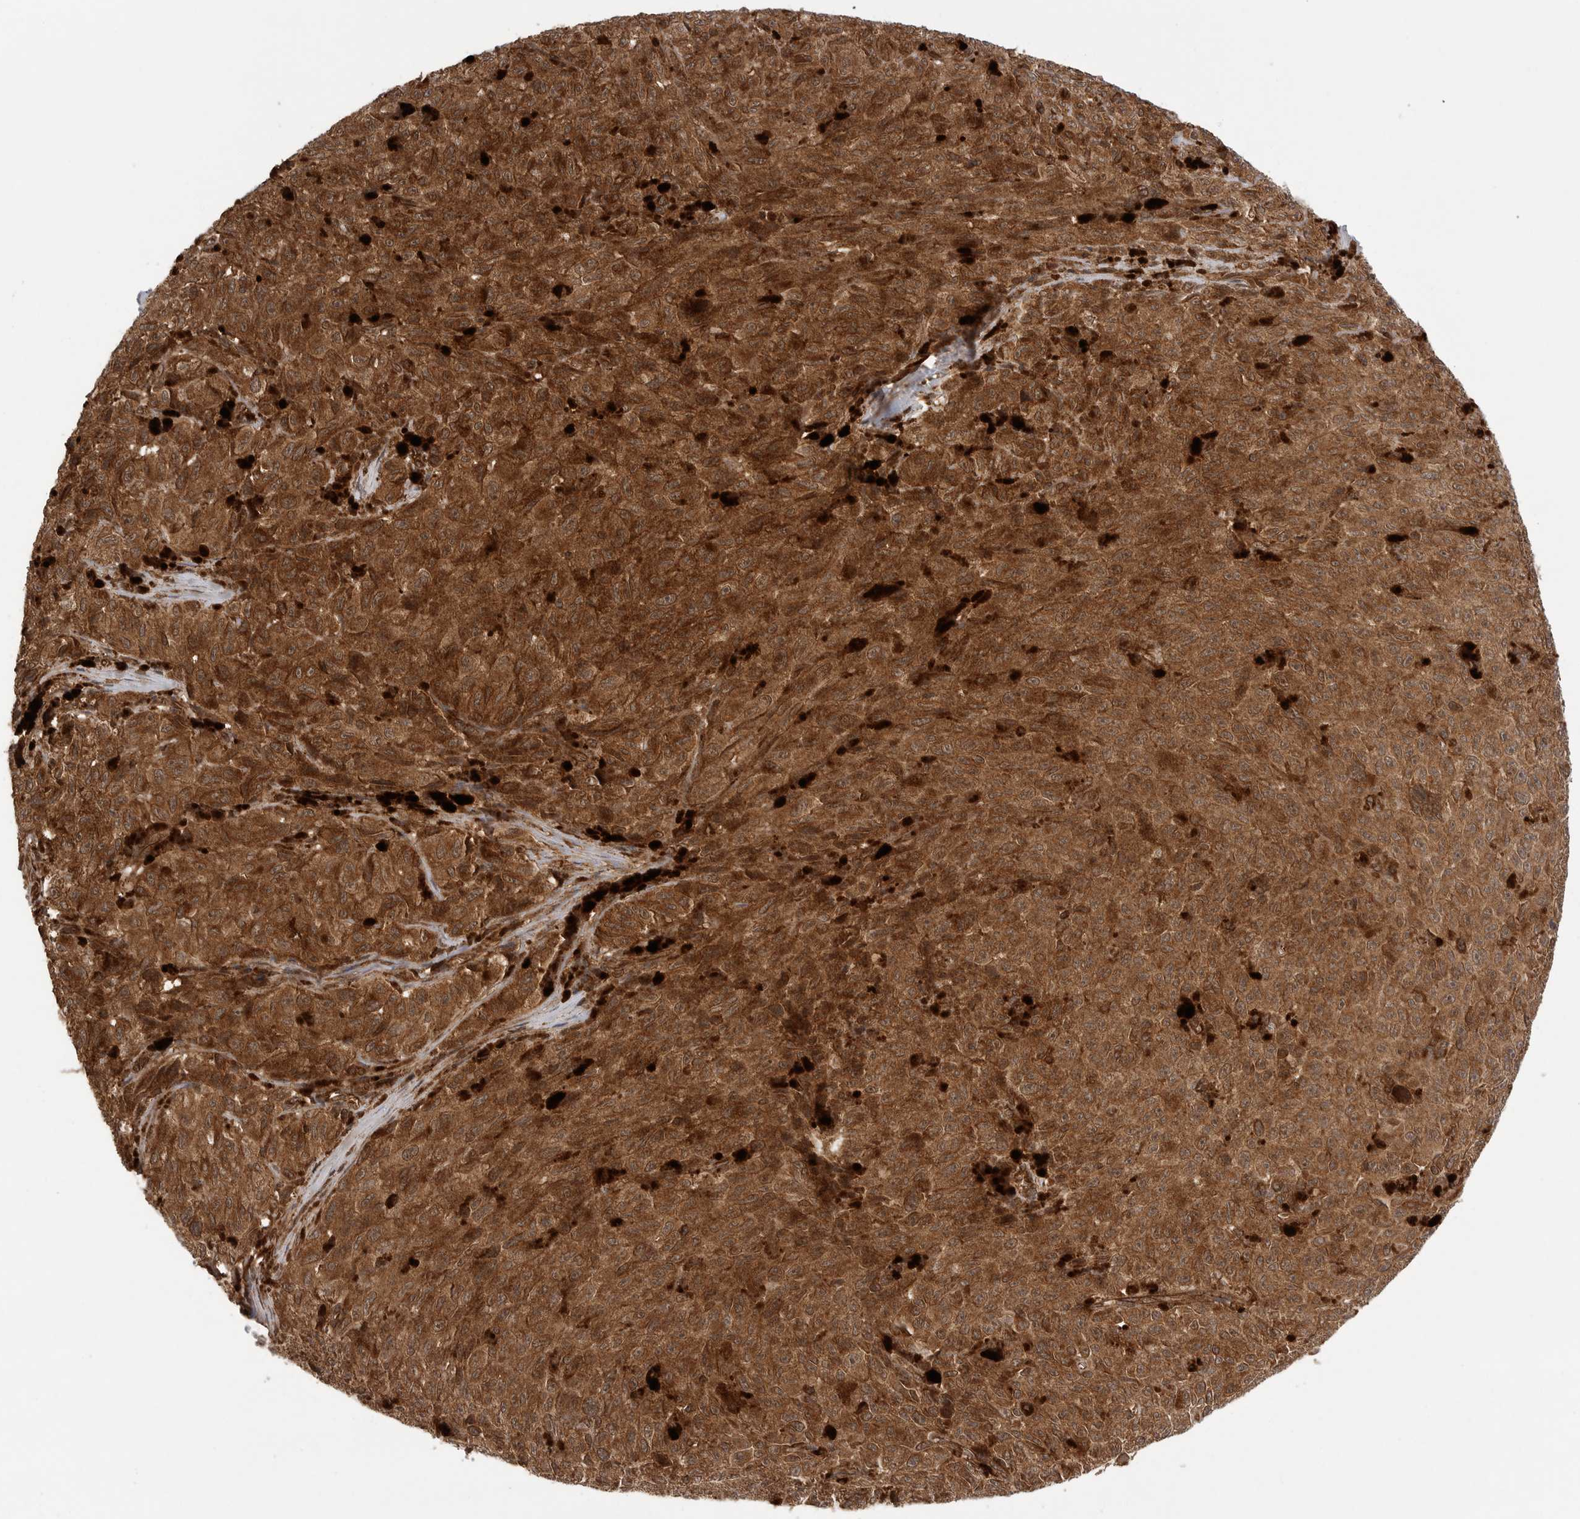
{"staining": {"intensity": "strong", "quantity": ">75%", "location": "cytoplasmic/membranous"}, "tissue": "melanoma", "cell_type": "Tumor cells", "image_type": "cancer", "snomed": [{"axis": "morphology", "description": "Malignant melanoma, NOS"}, {"axis": "topography", "description": "Skin"}], "caption": "Immunohistochemical staining of human melanoma exhibits high levels of strong cytoplasmic/membranous protein positivity in about >75% of tumor cells. Ihc stains the protein of interest in brown and the nuclei are stained blue.", "gene": "PRDX4", "patient": {"sex": "female", "age": 82}}